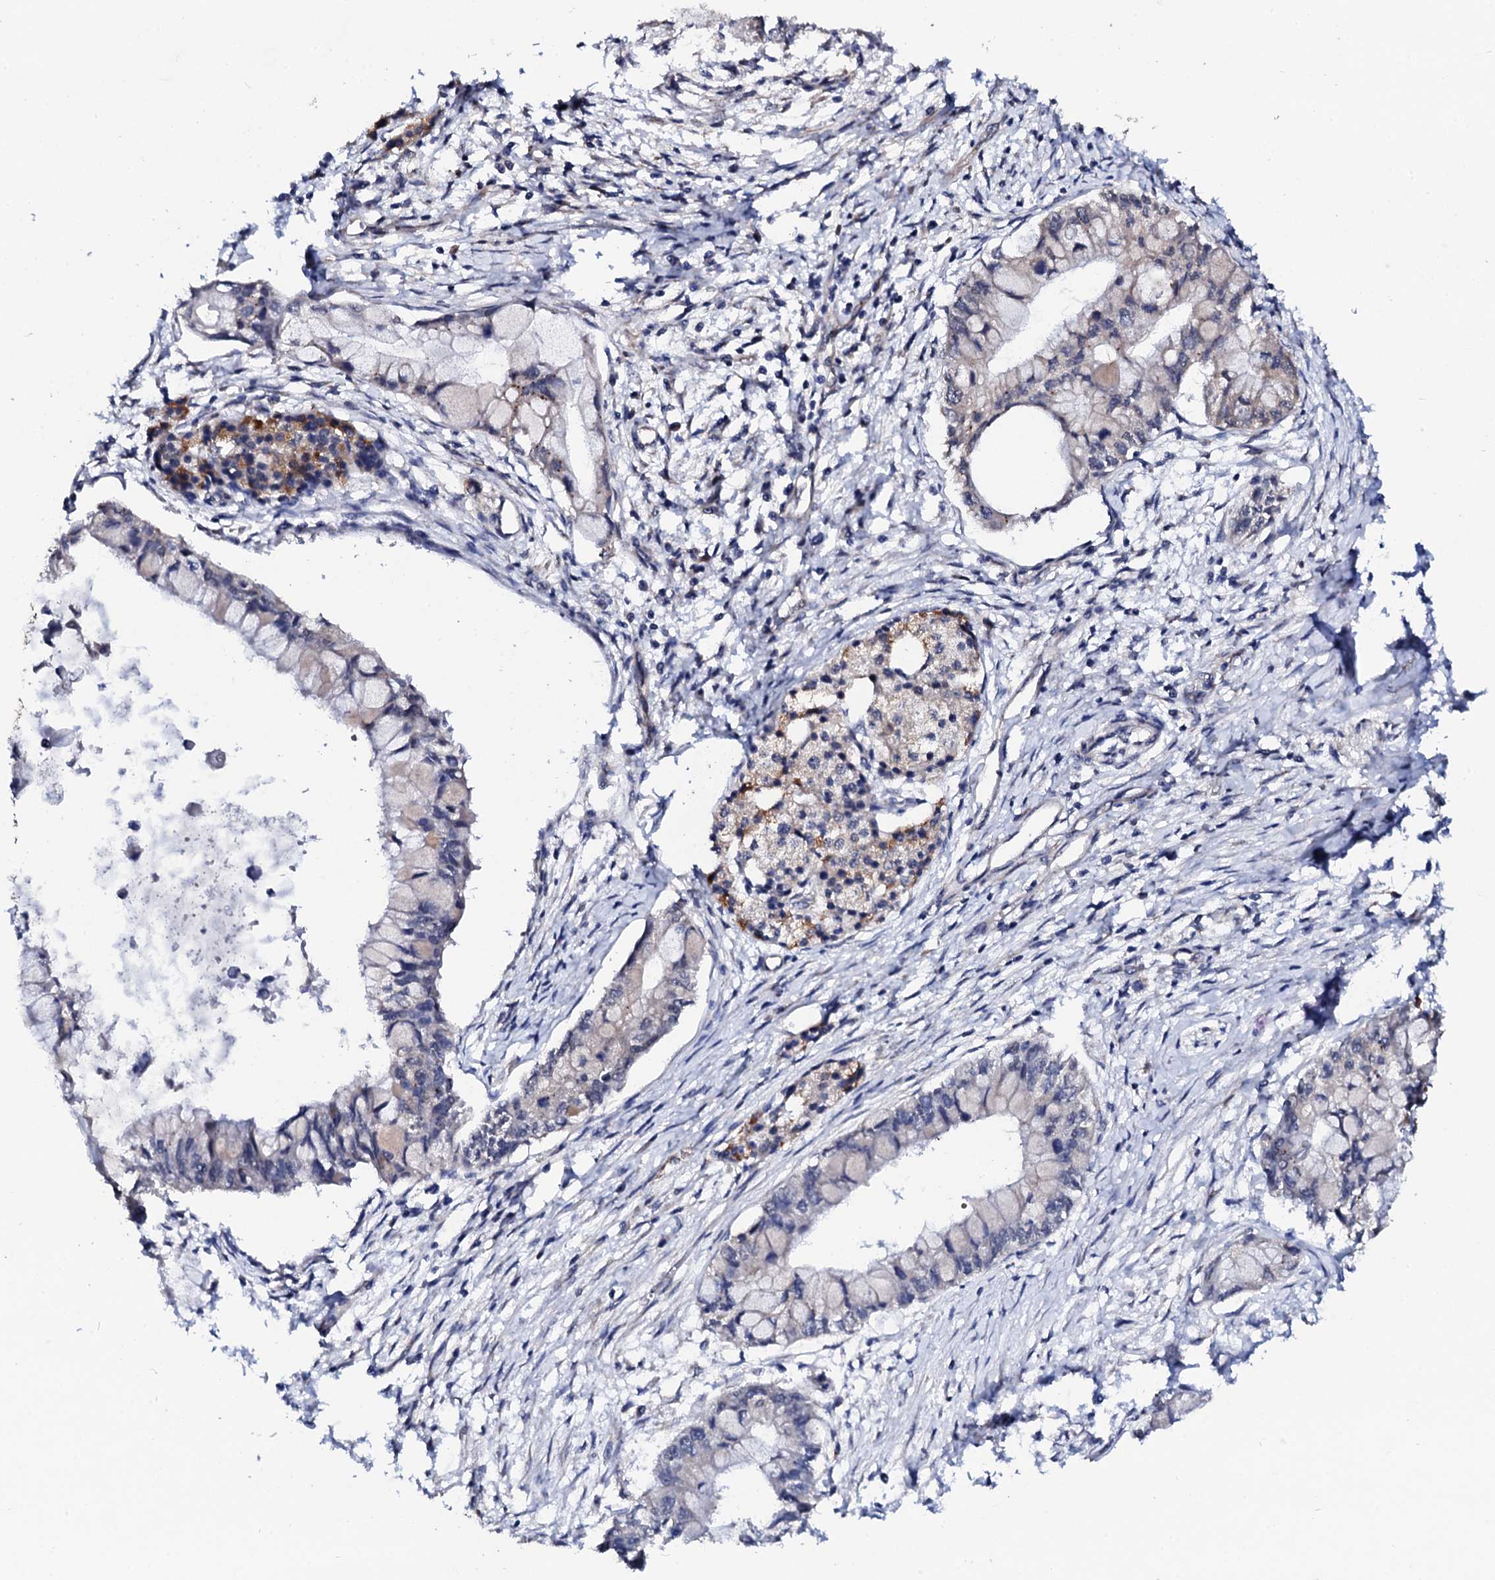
{"staining": {"intensity": "negative", "quantity": "none", "location": "none"}, "tissue": "pancreatic cancer", "cell_type": "Tumor cells", "image_type": "cancer", "snomed": [{"axis": "morphology", "description": "Adenocarcinoma, NOS"}, {"axis": "topography", "description": "Pancreas"}], "caption": "Pancreatic cancer was stained to show a protein in brown. There is no significant expression in tumor cells.", "gene": "IP6K1", "patient": {"sex": "male", "age": 48}}